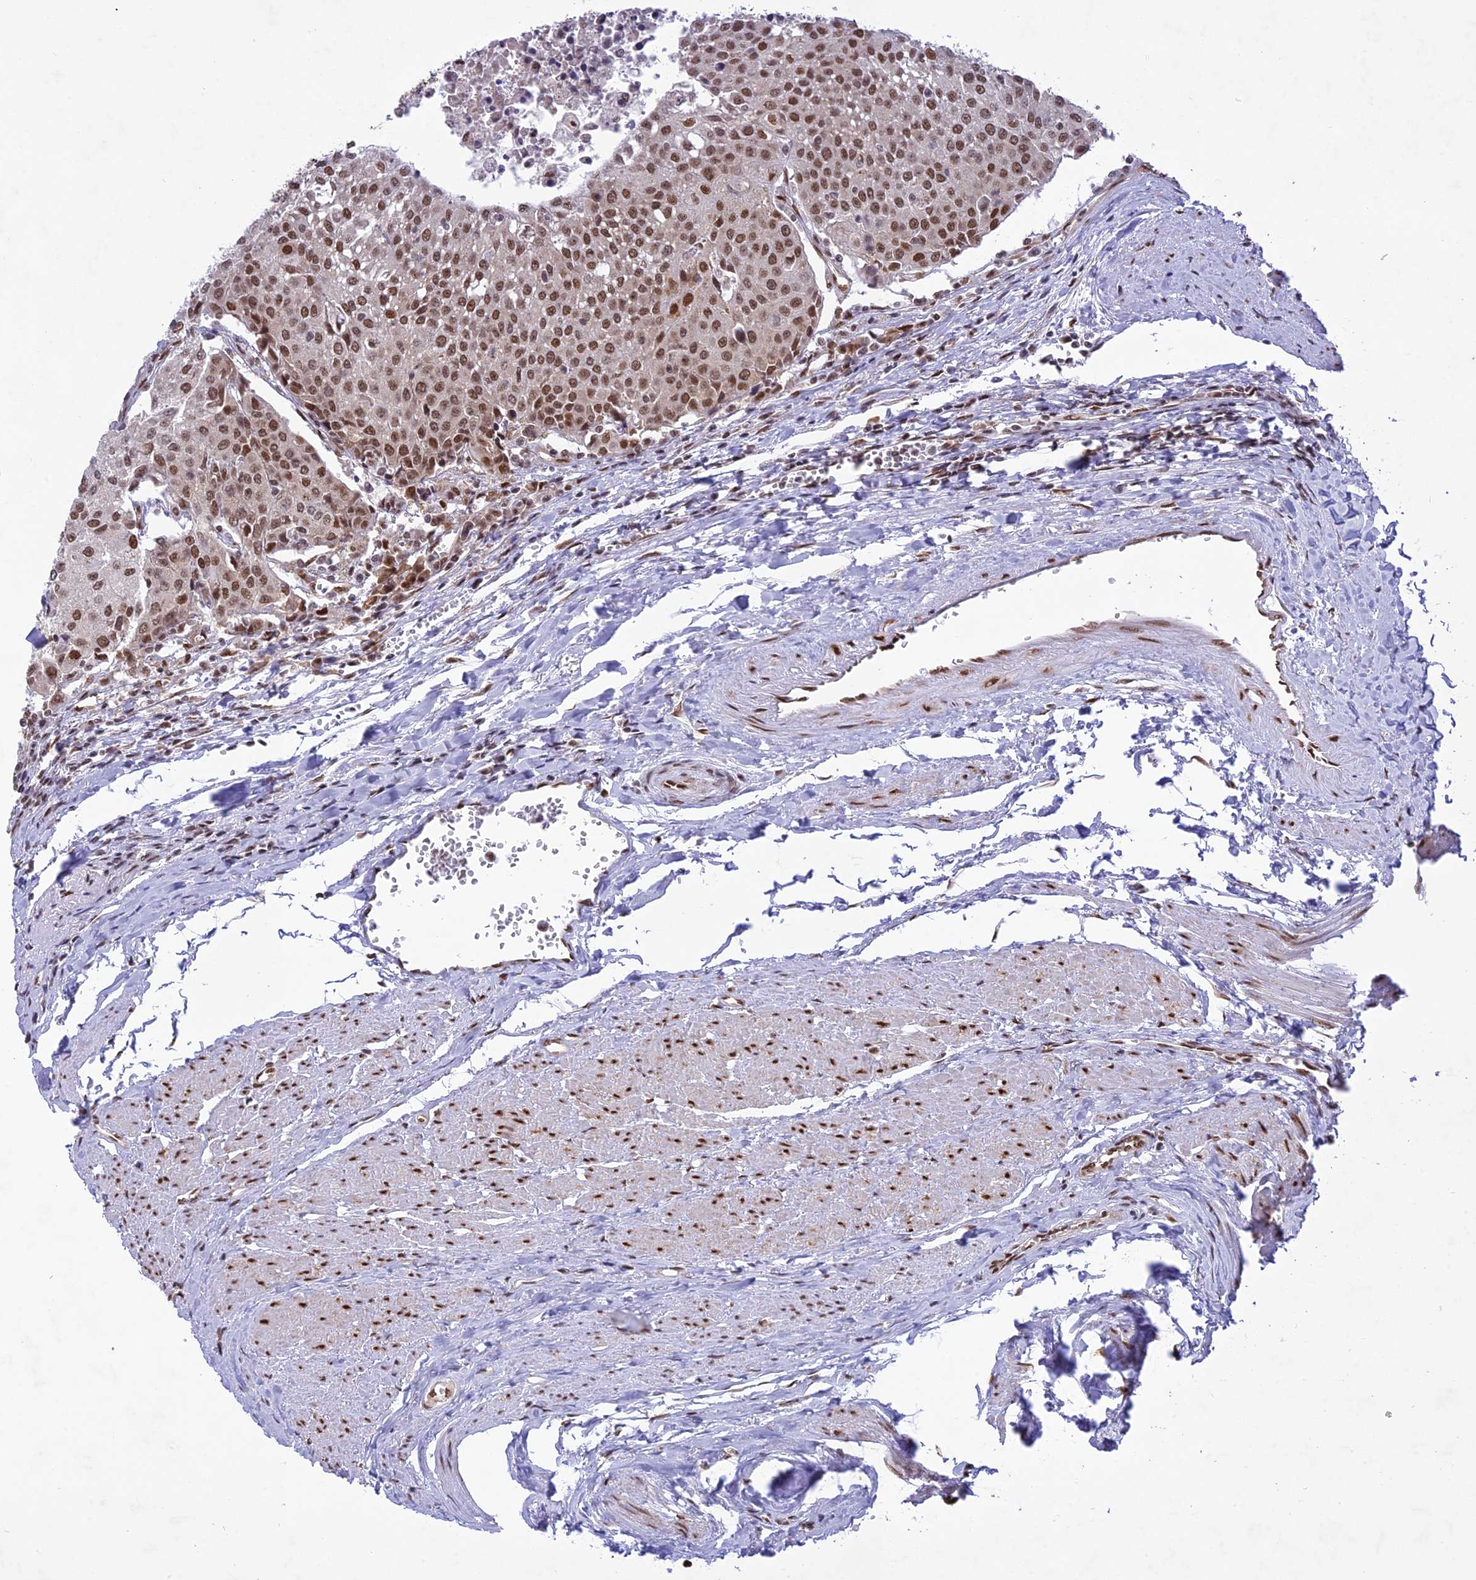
{"staining": {"intensity": "strong", "quantity": ">75%", "location": "nuclear"}, "tissue": "urothelial cancer", "cell_type": "Tumor cells", "image_type": "cancer", "snomed": [{"axis": "morphology", "description": "Urothelial carcinoma, High grade"}, {"axis": "topography", "description": "Urinary bladder"}], "caption": "An immunohistochemistry histopathology image of neoplastic tissue is shown. Protein staining in brown shows strong nuclear positivity in high-grade urothelial carcinoma within tumor cells.", "gene": "DDX1", "patient": {"sex": "female", "age": 85}}